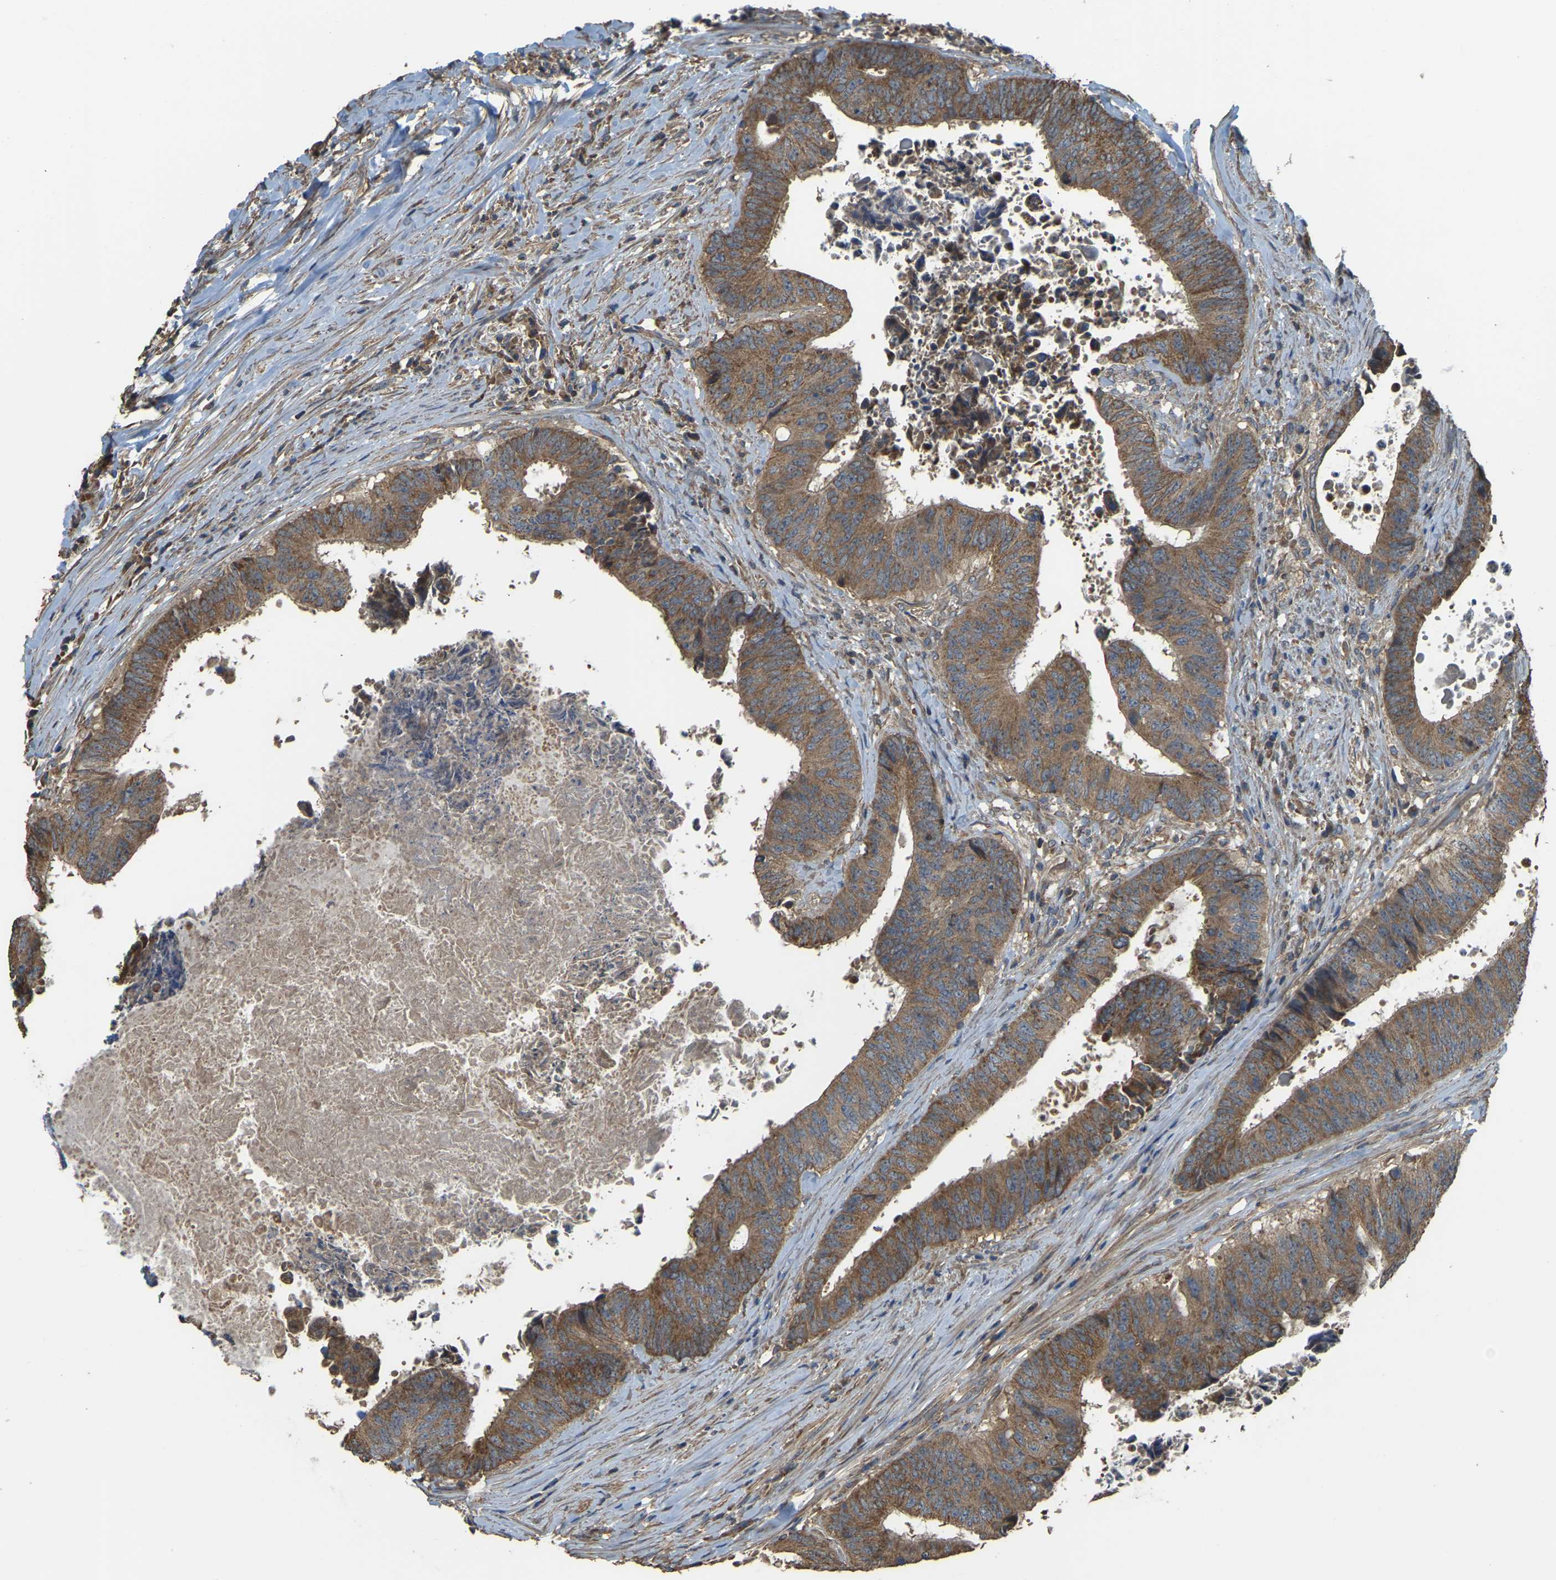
{"staining": {"intensity": "moderate", "quantity": ">75%", "location": "cytoplasmic/membranous"}, "tissue": "colorectal cancer", "cell_type": "Tumor cells", "image_type": "cancer", "snomed": [{"axis": "morphology", "description": "Adenocarcinoma, NOS"}, {"axis": "topography", "description": "Rectum"}], "caption": "Protein staining exhibits moderate cytoplasmic/membranous positivity in about >75% of tumor cells in colorectal cancer (adenocarcinoma). (Stains: DAB (3,3'-diaminobenzidine) in brown, nuclei in blue, Microscopy: brightfield microscopy at high magnification).", "gene": "GNG2", "patient": {"sex": "male", "age": 72}}